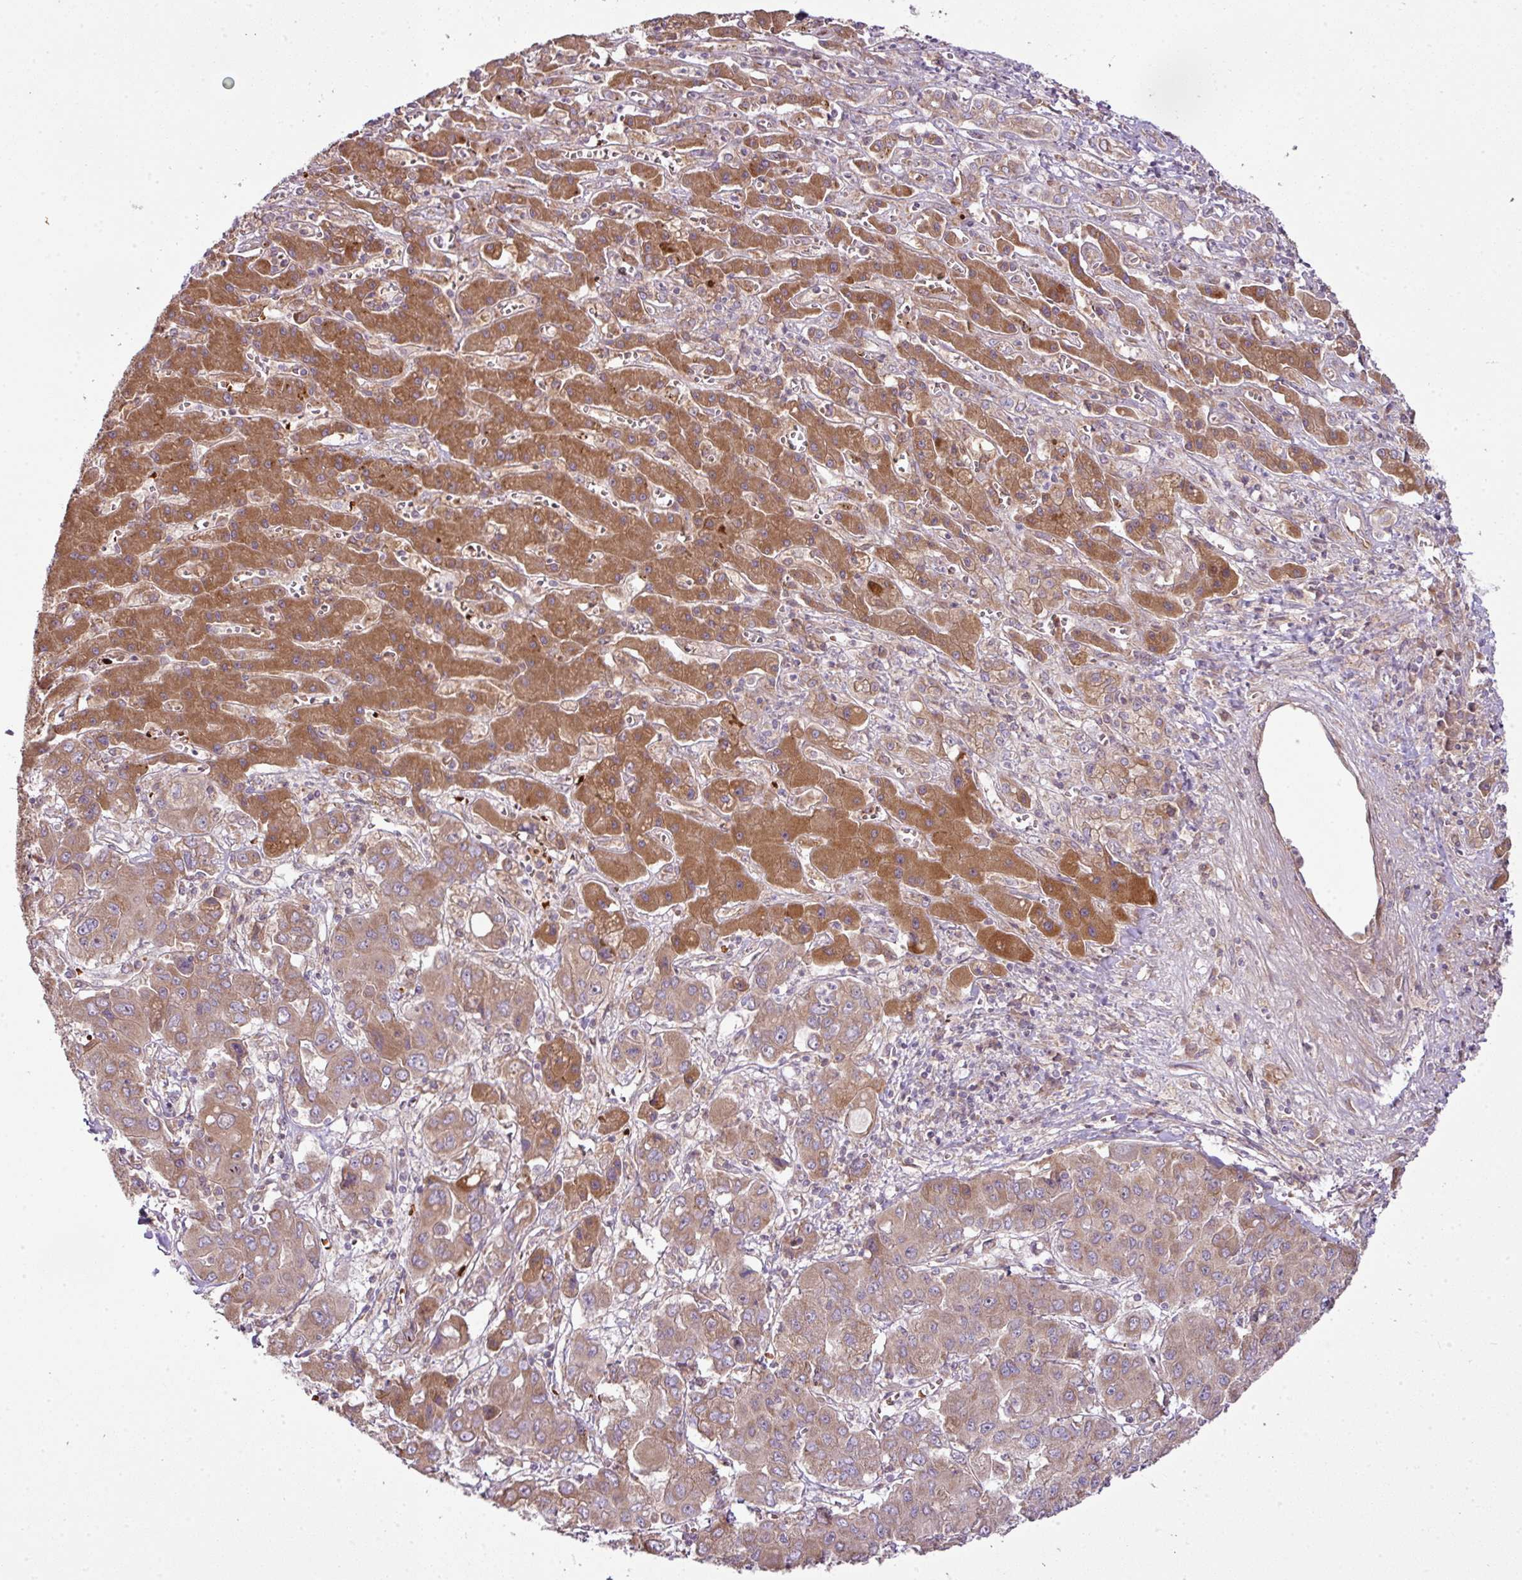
{"staining": {"intensity": "moderate", "quantity": ">75%", "location": "cytoplasmic/membranous"}, "tissue": "liver cancer", "cell_type": "Tumor cells", "image_type": "cancer", "snomed": [{"axis": "morphology", "description": "Cholangiocarcinoma"}, {"axis": "topography", "description": "Liver"}], "caption": "IHC of human cholangiocarcinoma (liver) demonstrates medium levels of moderate cytoplasmic/membranous positivity in approximately >75% of tumor cells. The protein is shown in brown color, while the nuclei are stained blue.", "gene": "COX18", "patient": {"sex": "male", "age": 67}}